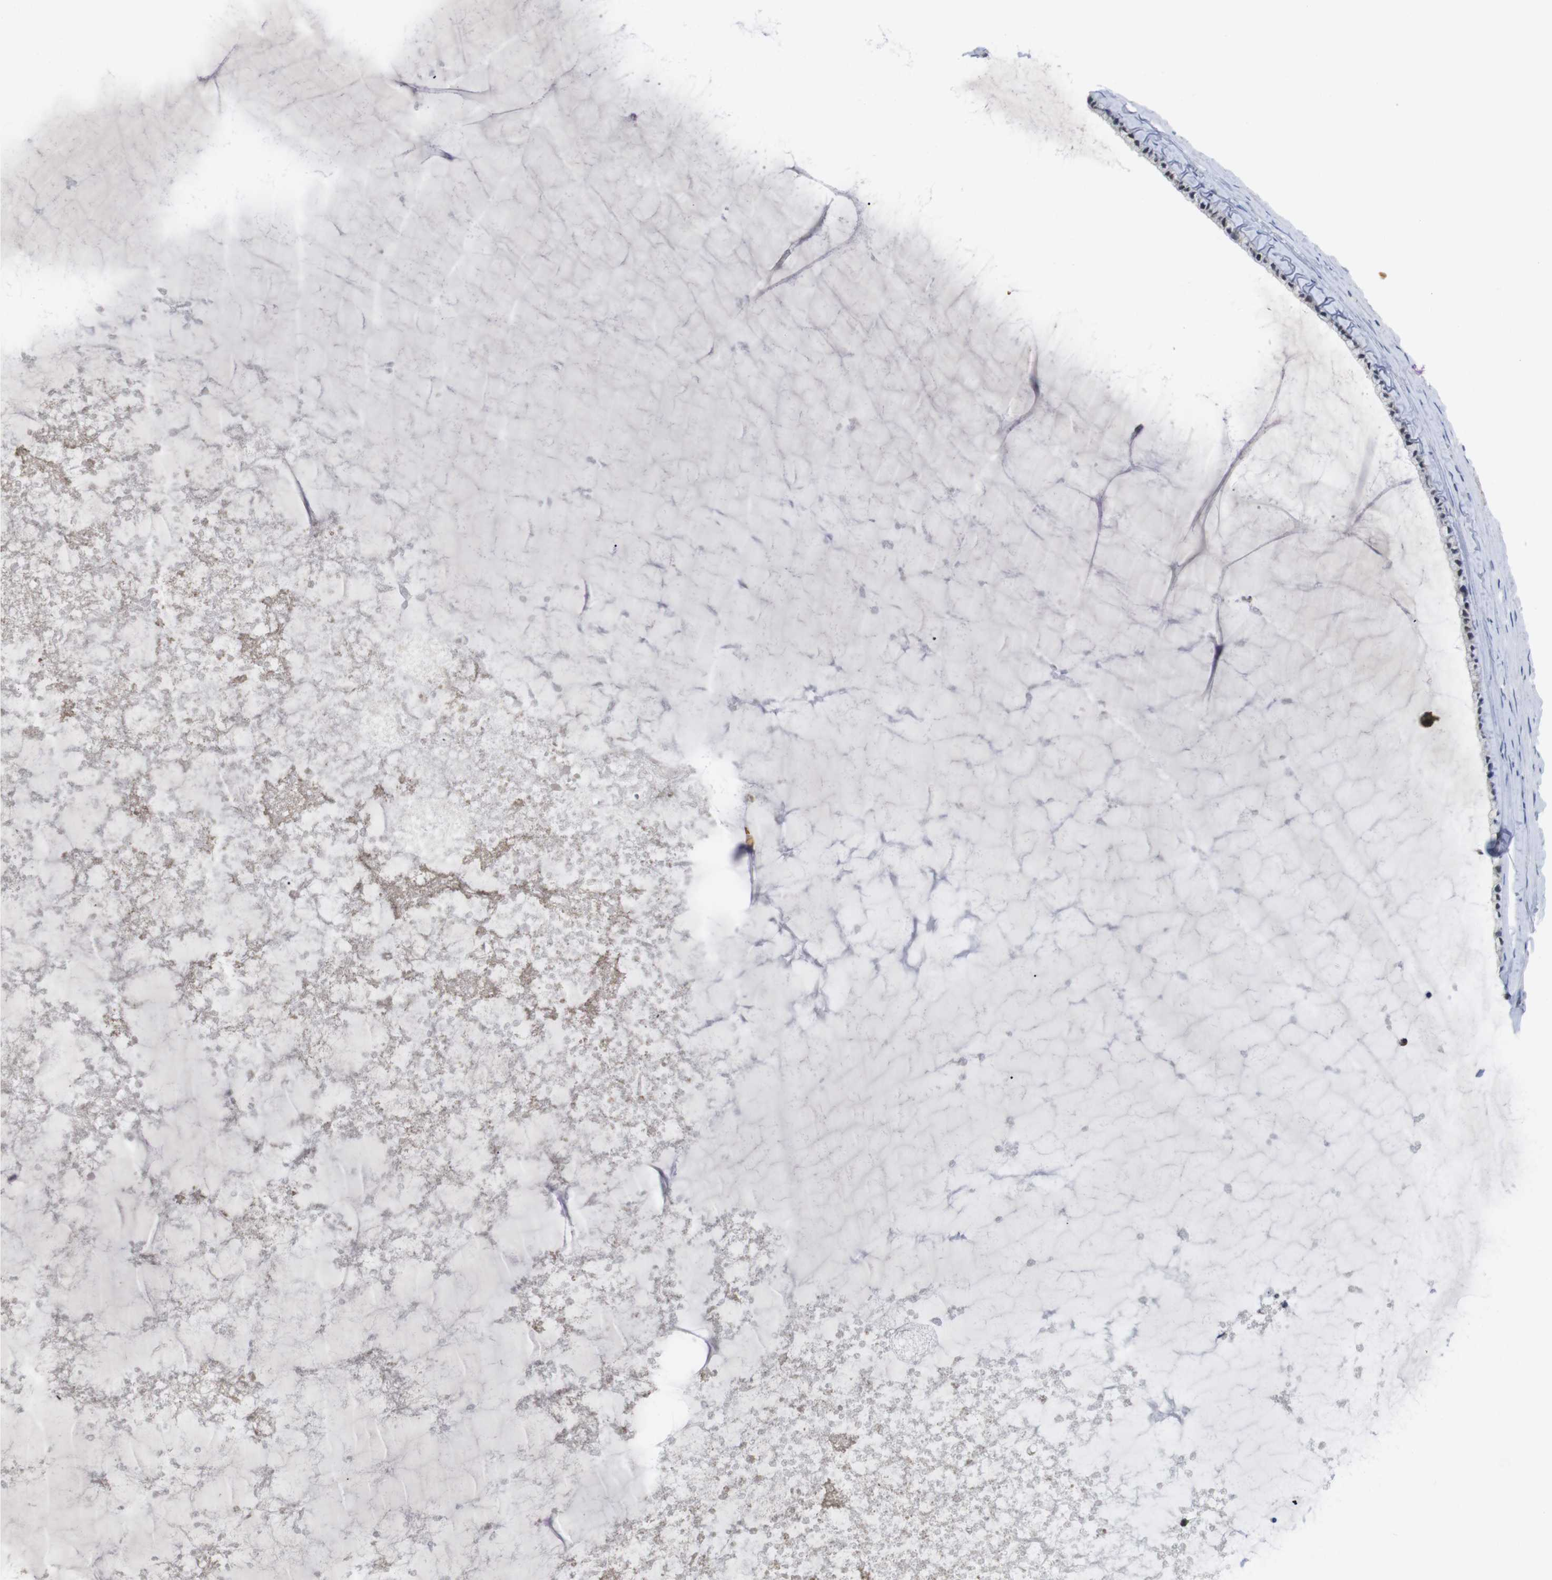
{"staining": {"intensity": "negative", "quantity": "none", "location": "none"}, "tissue": "cervix", "cell_type": "Glandular cells", "image_type": "normal", "snomed": [{"axis": "morphology", "description": "Normal tissue, NOS"}, {"axis": "topography", "description": "Cervix"}], "caption": "DAB immunohistochemical staining of benign human cervix shows no significant staining in glandular cells.", "gene": "FNTA", "patient": {"sex": "female", "age": 39}}